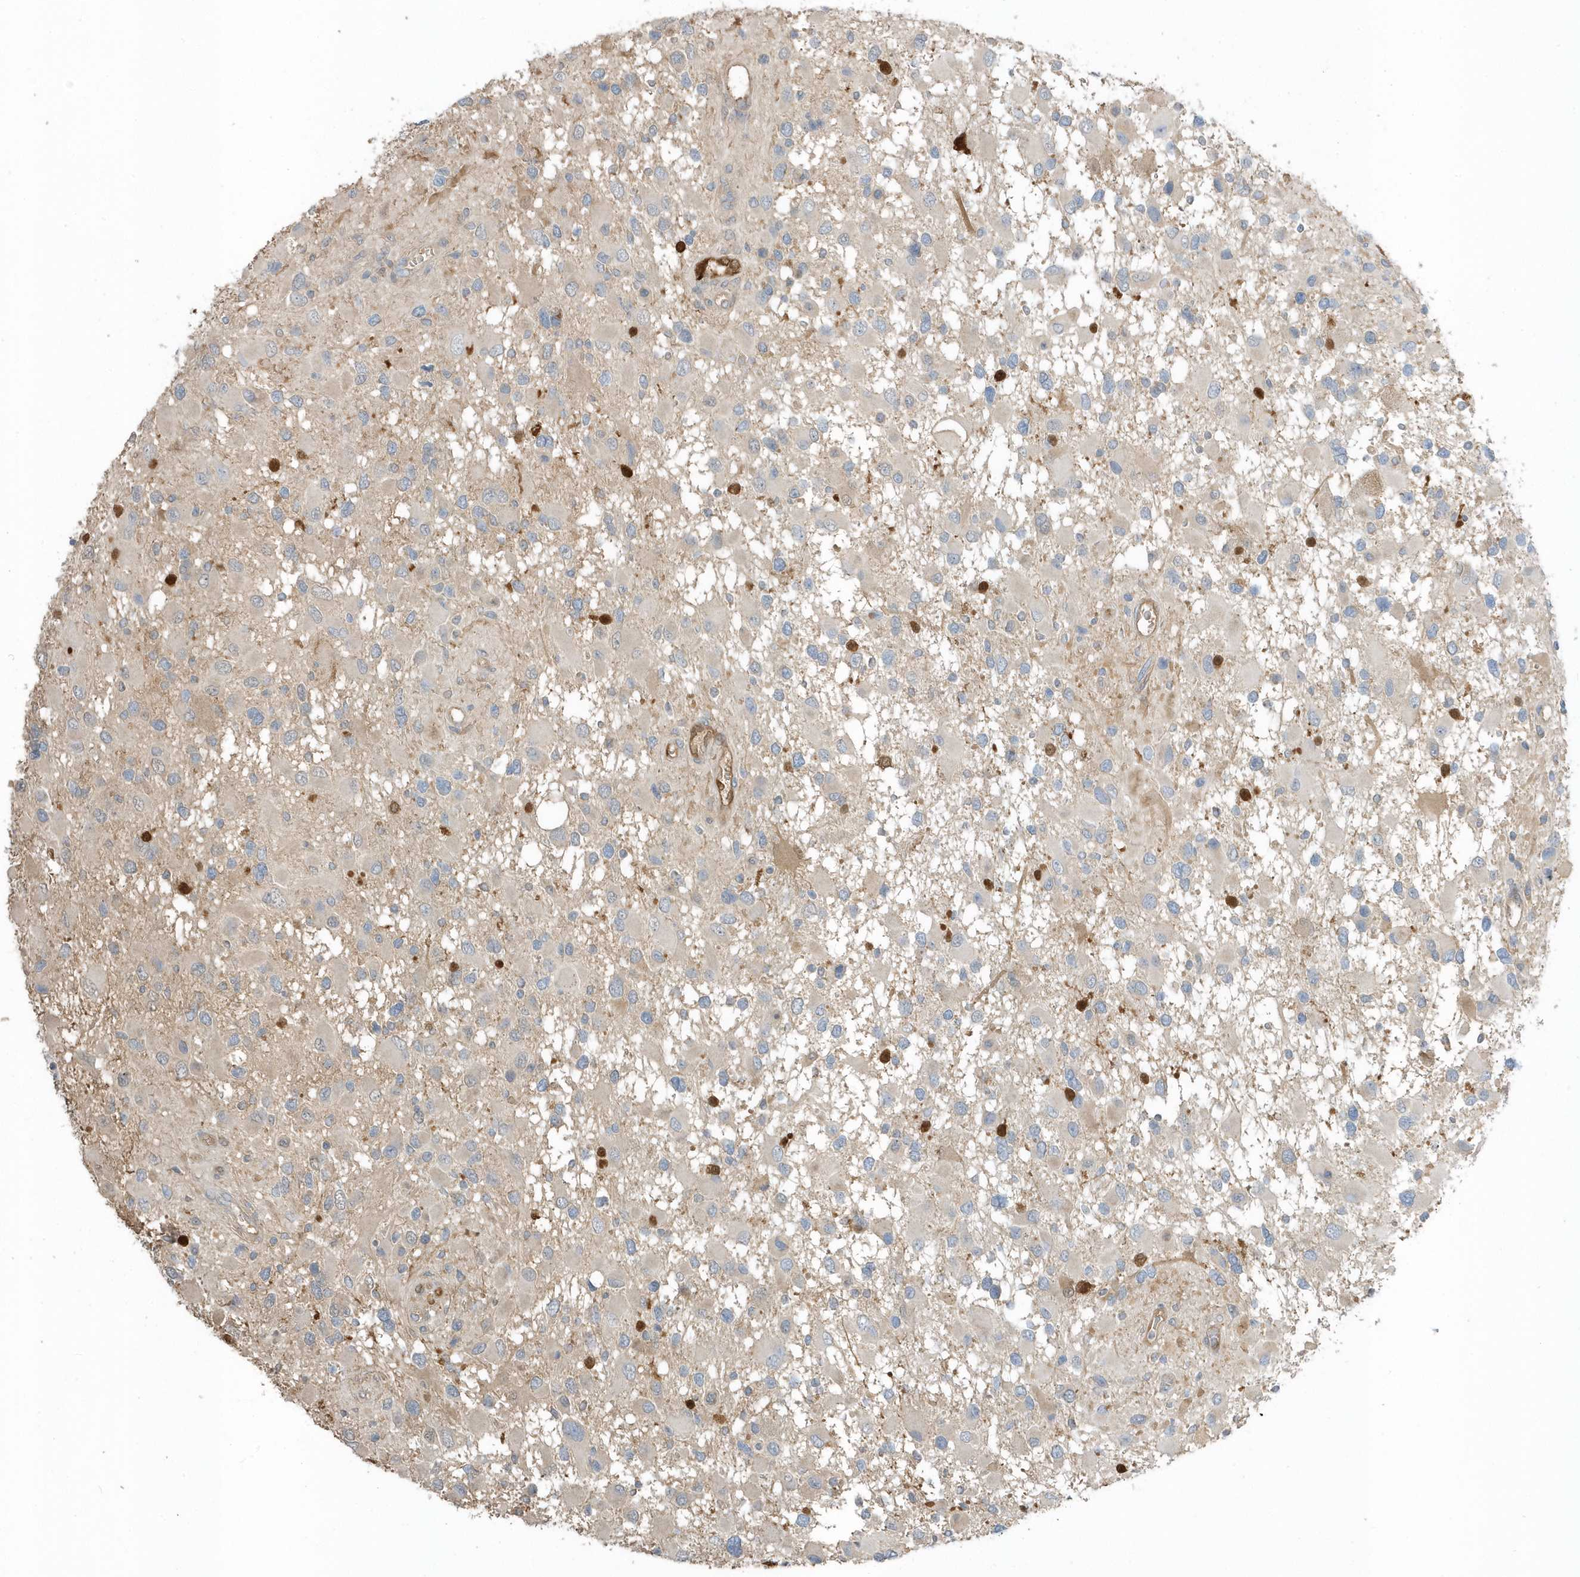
{"staining": {"intensity": "negative", "quantity": "none", "location": "none"}, "tissue": "glioma", "cell_type": "Tumor cells", "image_type": "cancer", "snomed": [{"axis": "morphology", "description": "Glioma, malignant, High grade"}, {"axis": "topography", "description": "Brain"}], "caption": "Glioma stained for a protein using IHC shows no expression tumor cells.", "gene": "USP53", "patient": {"sex": "male", "age": 53}}